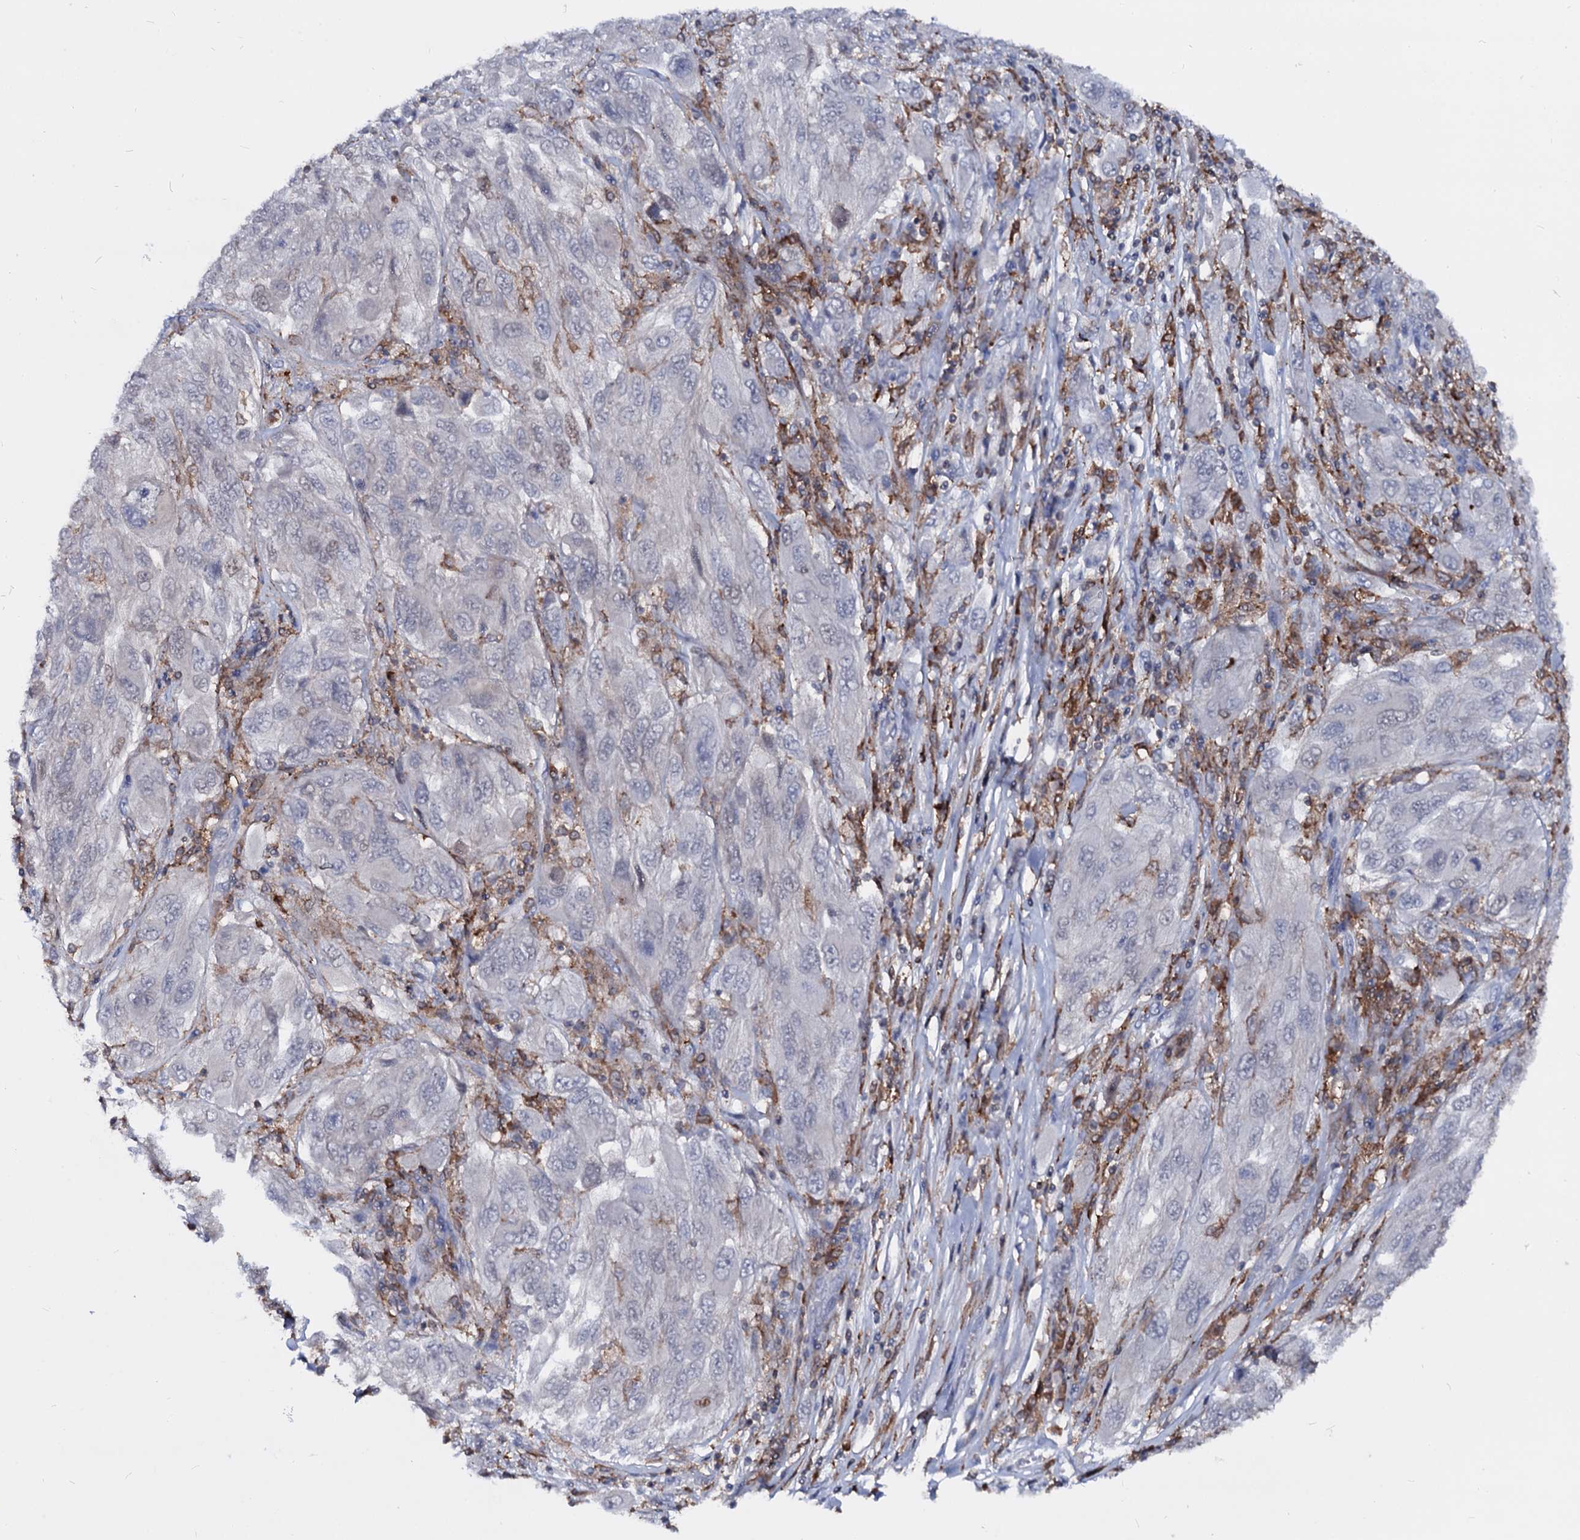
{"staining": {"intensity": "negative", "quantity": "none", "location": "none"}, "tissue": "melanoma", "cell_type": "Tumor cells", "image_type": "cancer", "snomed": [{"axis": "morphology", "description": "Malignant melanoma, NOS"}, {"axis": "topography", "description": "Skin"}], "caption": "Malignant melanoma was stained to show a protein in brown. There is no significant staining in tumor cells.", "gene": "RHOG", "patient": {"sex": "female", "age": 91}}